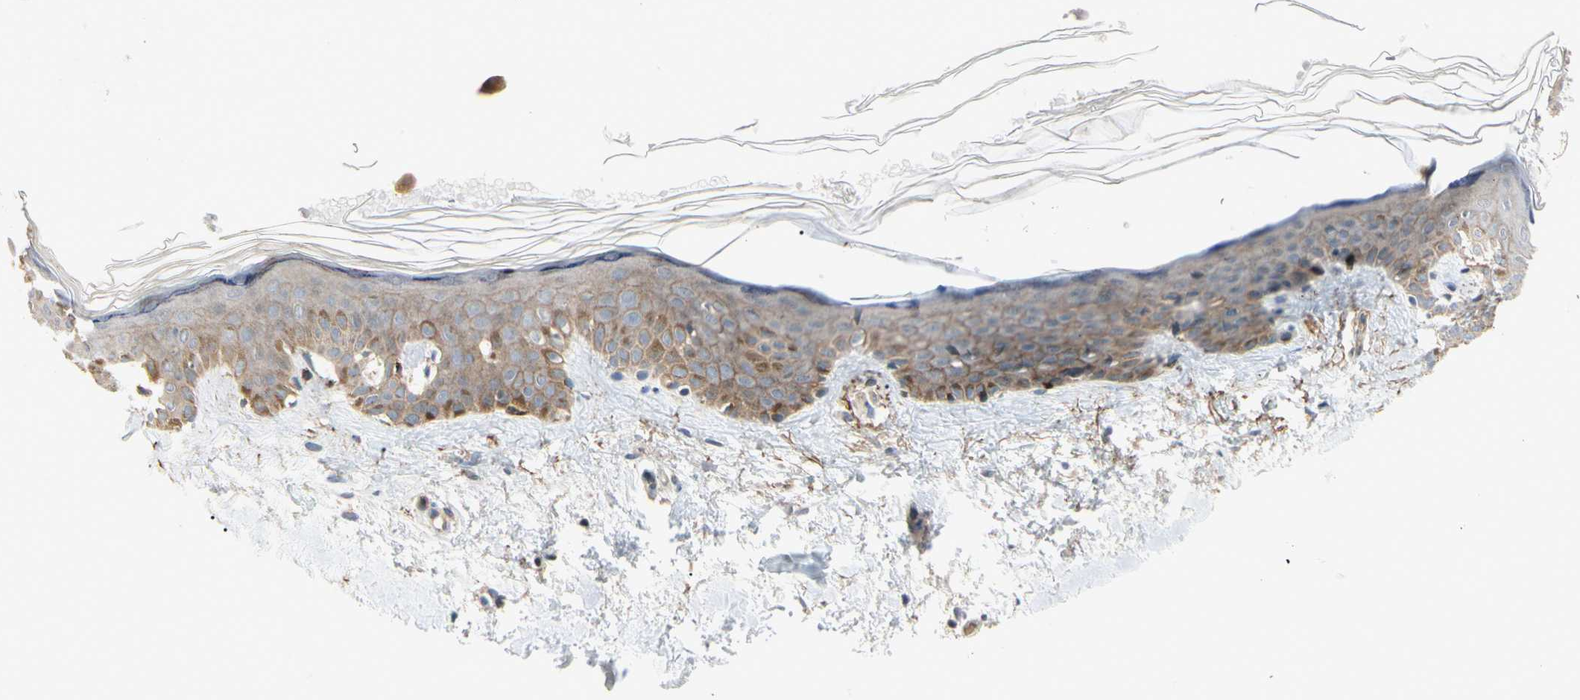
{"staining": {"intensity": "negative", "quantity": "none", "location": "none"}, "tissue": "skin", "cell_type": "Fibroblasts", "image_type": "normal", "snomed": [{"axis": "morphology", "description": "Normal tissue, NOS"}, {"axis": "topography", "description": "Skin"}], "caption": "Immunohistochemistry (IHC) micrograph of benign skin: skin stained with DAB shows no significant protein expression in fibroblasts.", "gene": "F2R", "patient": {"sex": "male", "age": 67}}